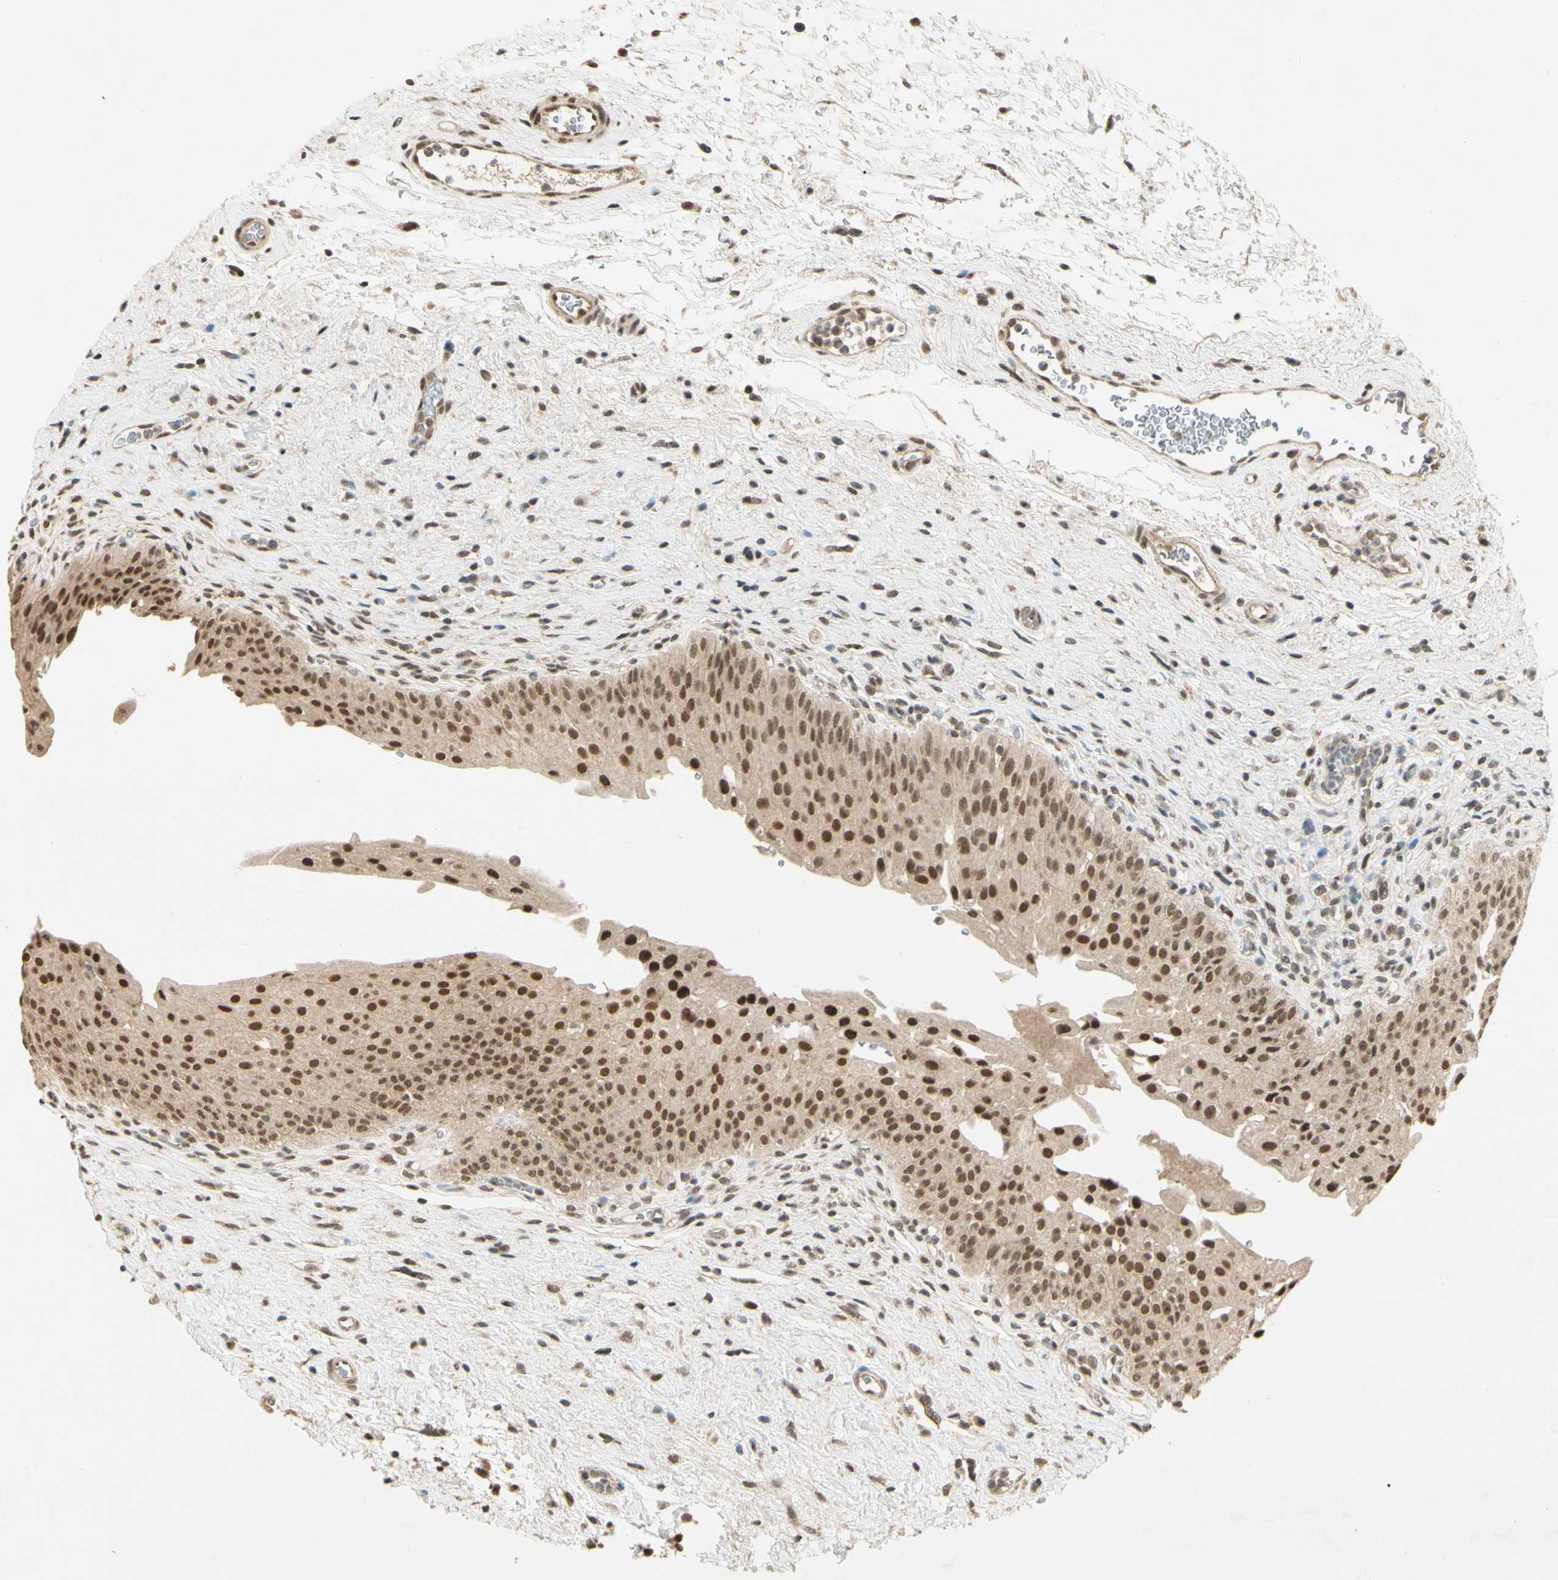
{"staining": {"intensity": "moderate", "quantity": ">75%", "location": "cytoplasmic/membranous,nuclear"}, "tissue": "urinary bladder", "cell_type": "Urothelial cells", "image_type": "normal", "snomed": [{"axis": "morphology", "description": "Normal tissue, NOS"}, {"axis": "morphology", "description": "Urothelial carcinoma, High grade"}, {"axis": "topography", "description": "Urinary bladder"}], "caption": "This histopathology image shows immunohistochemistry staining of unremarkable human urinary bladder, with medium moderate cytoplasmic/membranous,nuclear staining in about >75% of urothelial cells.", "gene": "ZSCAN12", "patient": {"sex": "male", "age": 46}}